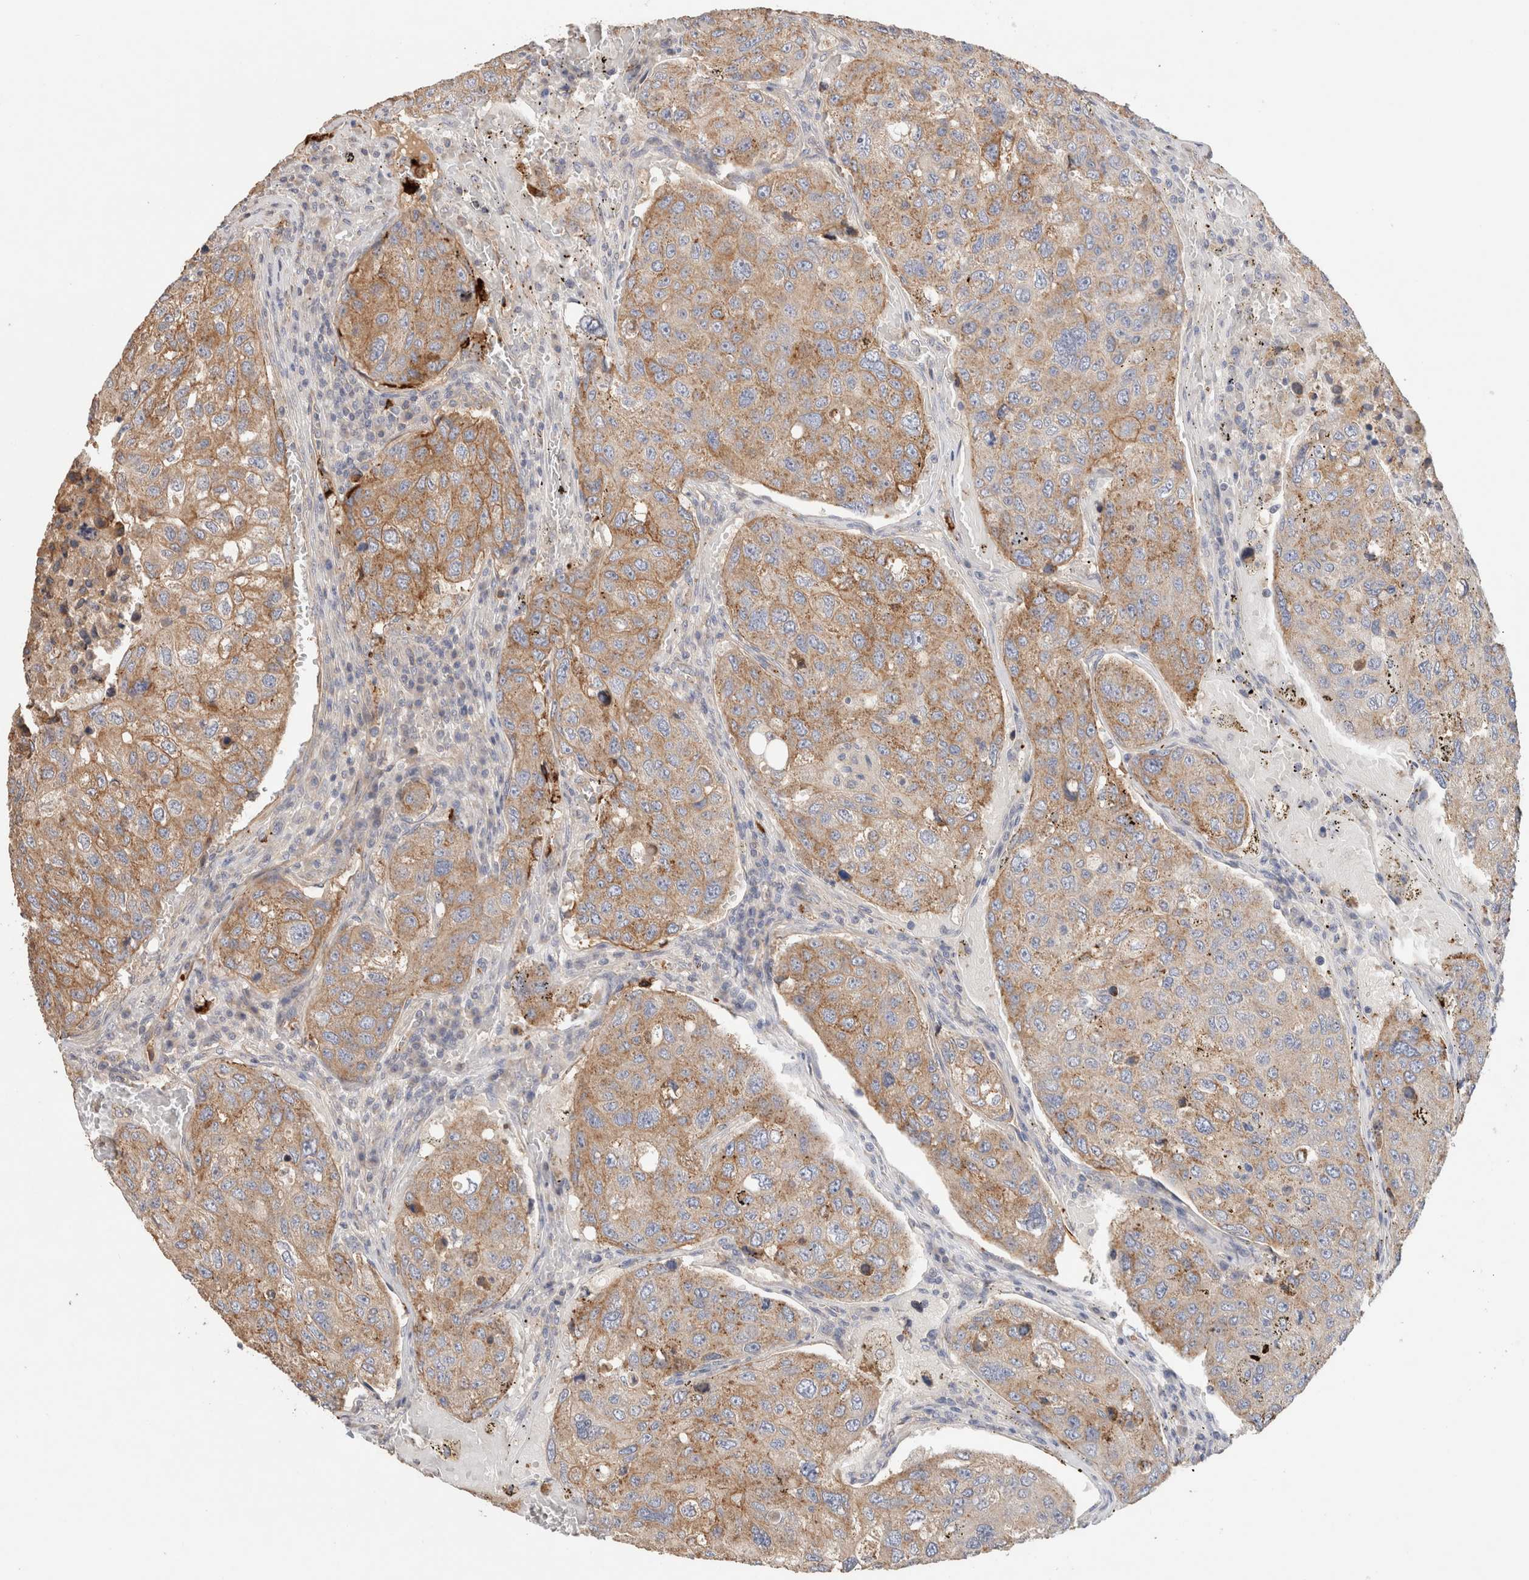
{"staining": {"intensity": "weak", "quantity": ">75%", "location": "cytoplasmic/membranous"}, "tissue": "urothelial cancer", "cell_type": "Tumor cells", "image_type": "cancer", "snomed": [{"axis": "morphology", "description": "Urothelial carcinoma, High grade"}, {"axis": "topography", "description": "Lymph node"}, {"axis": "topography", "description": "Urinary bladder"}], "caption": "Urothelial cancer stained with a brown dye exhibits weak cytoplasmic/membranous positive expression in approximately >75% of tumor cells.", "gene": "PROS1", "patient": {"sex": "male", "age": 51}}